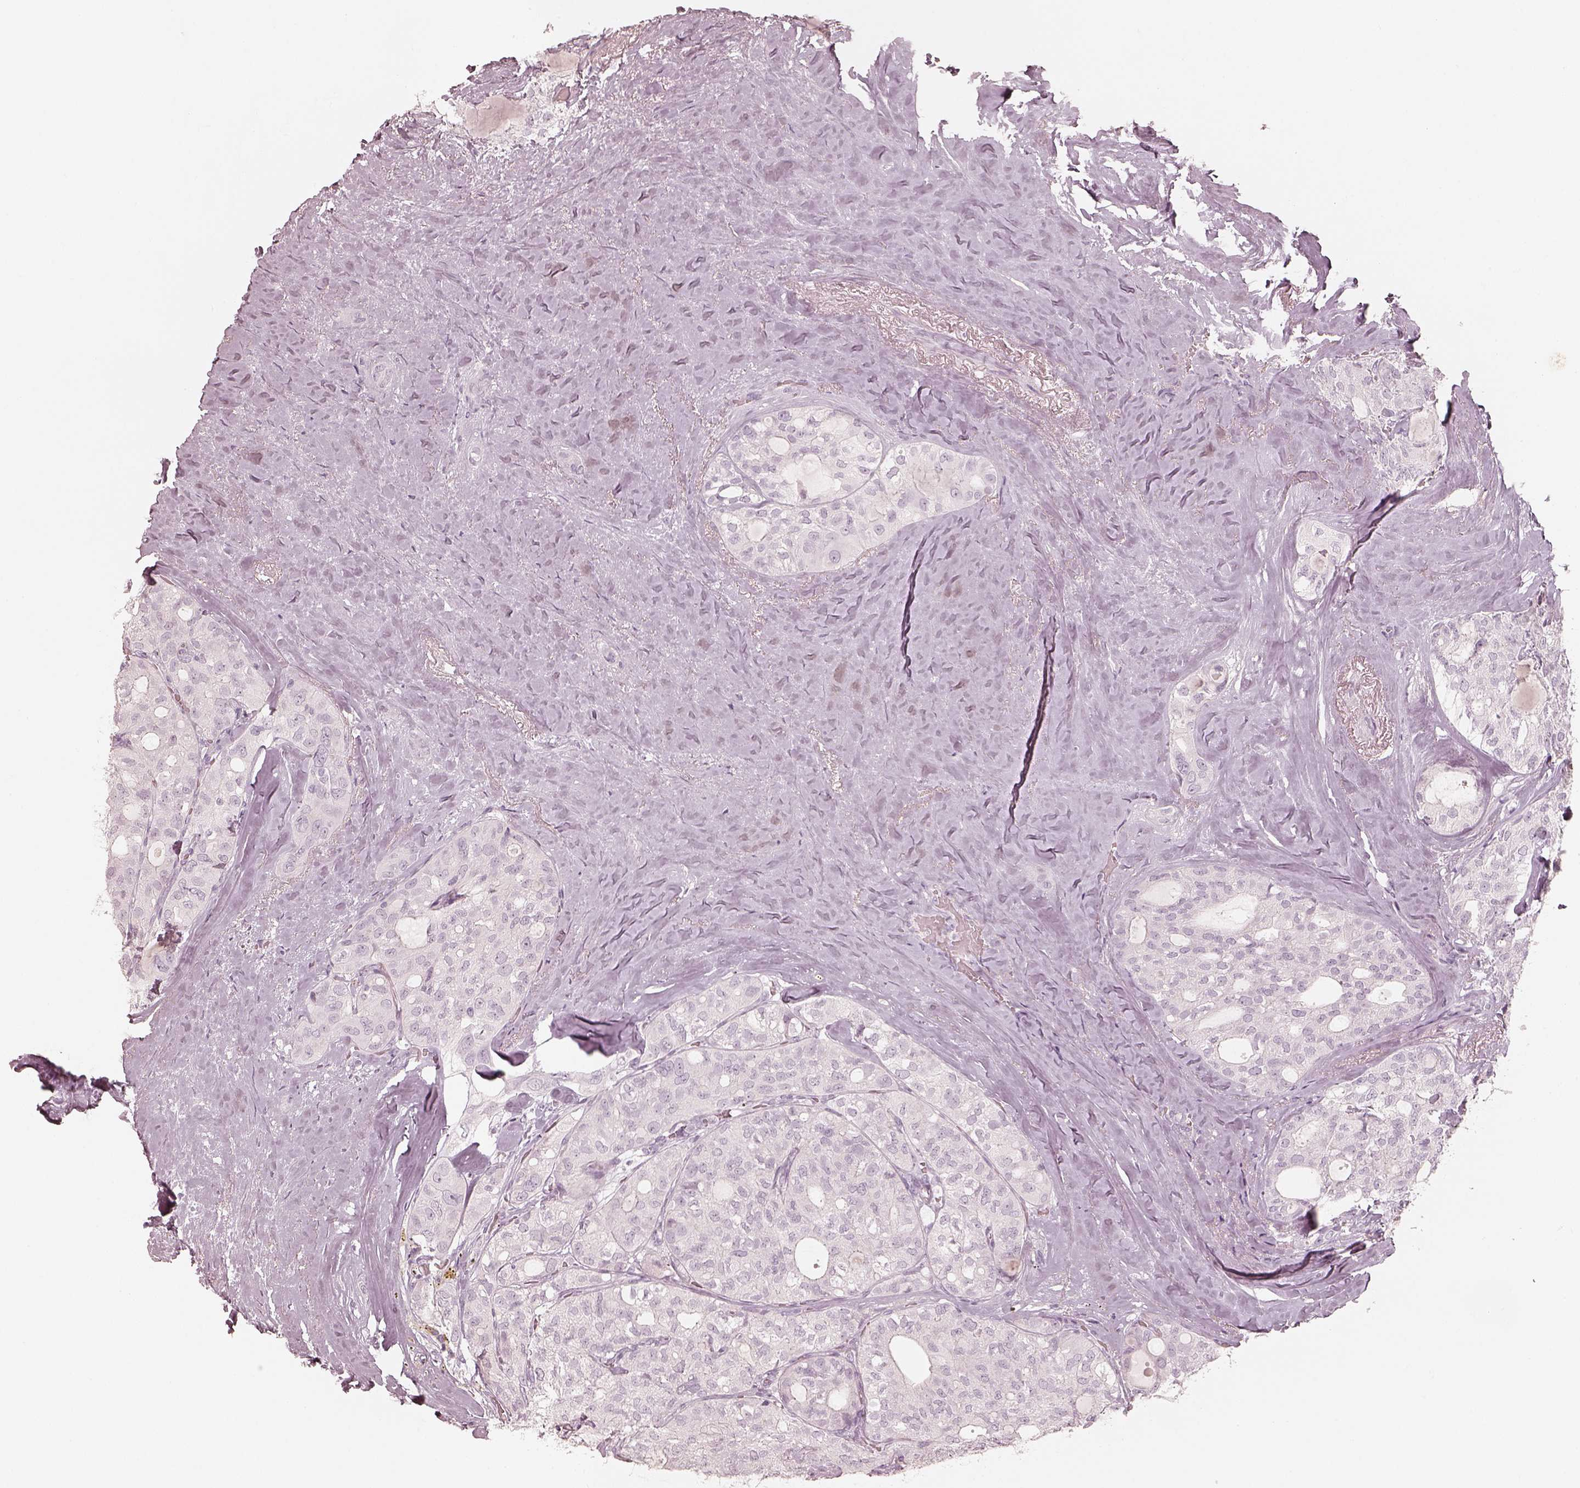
{"staining": {"intensity": "negative", "quantity": "none", "location": "none"}, "tissue": "thyroid cancer", "cell_type": "Tumor cells", "image_type": "cancer", "snomed": [{"axis": "morphology", "description": "Follicular adenoma carcinoma, NOS"}, {"axis": "topography", "description": "Thyroid gland"}], "caption": "The IHC micrograph has no significant staining in tumor cells of thyroid cancer (follicular adenoma carcinoma) tissue.", "gene": "KRT82", "patient": {"sex": "male", "age": 75}}